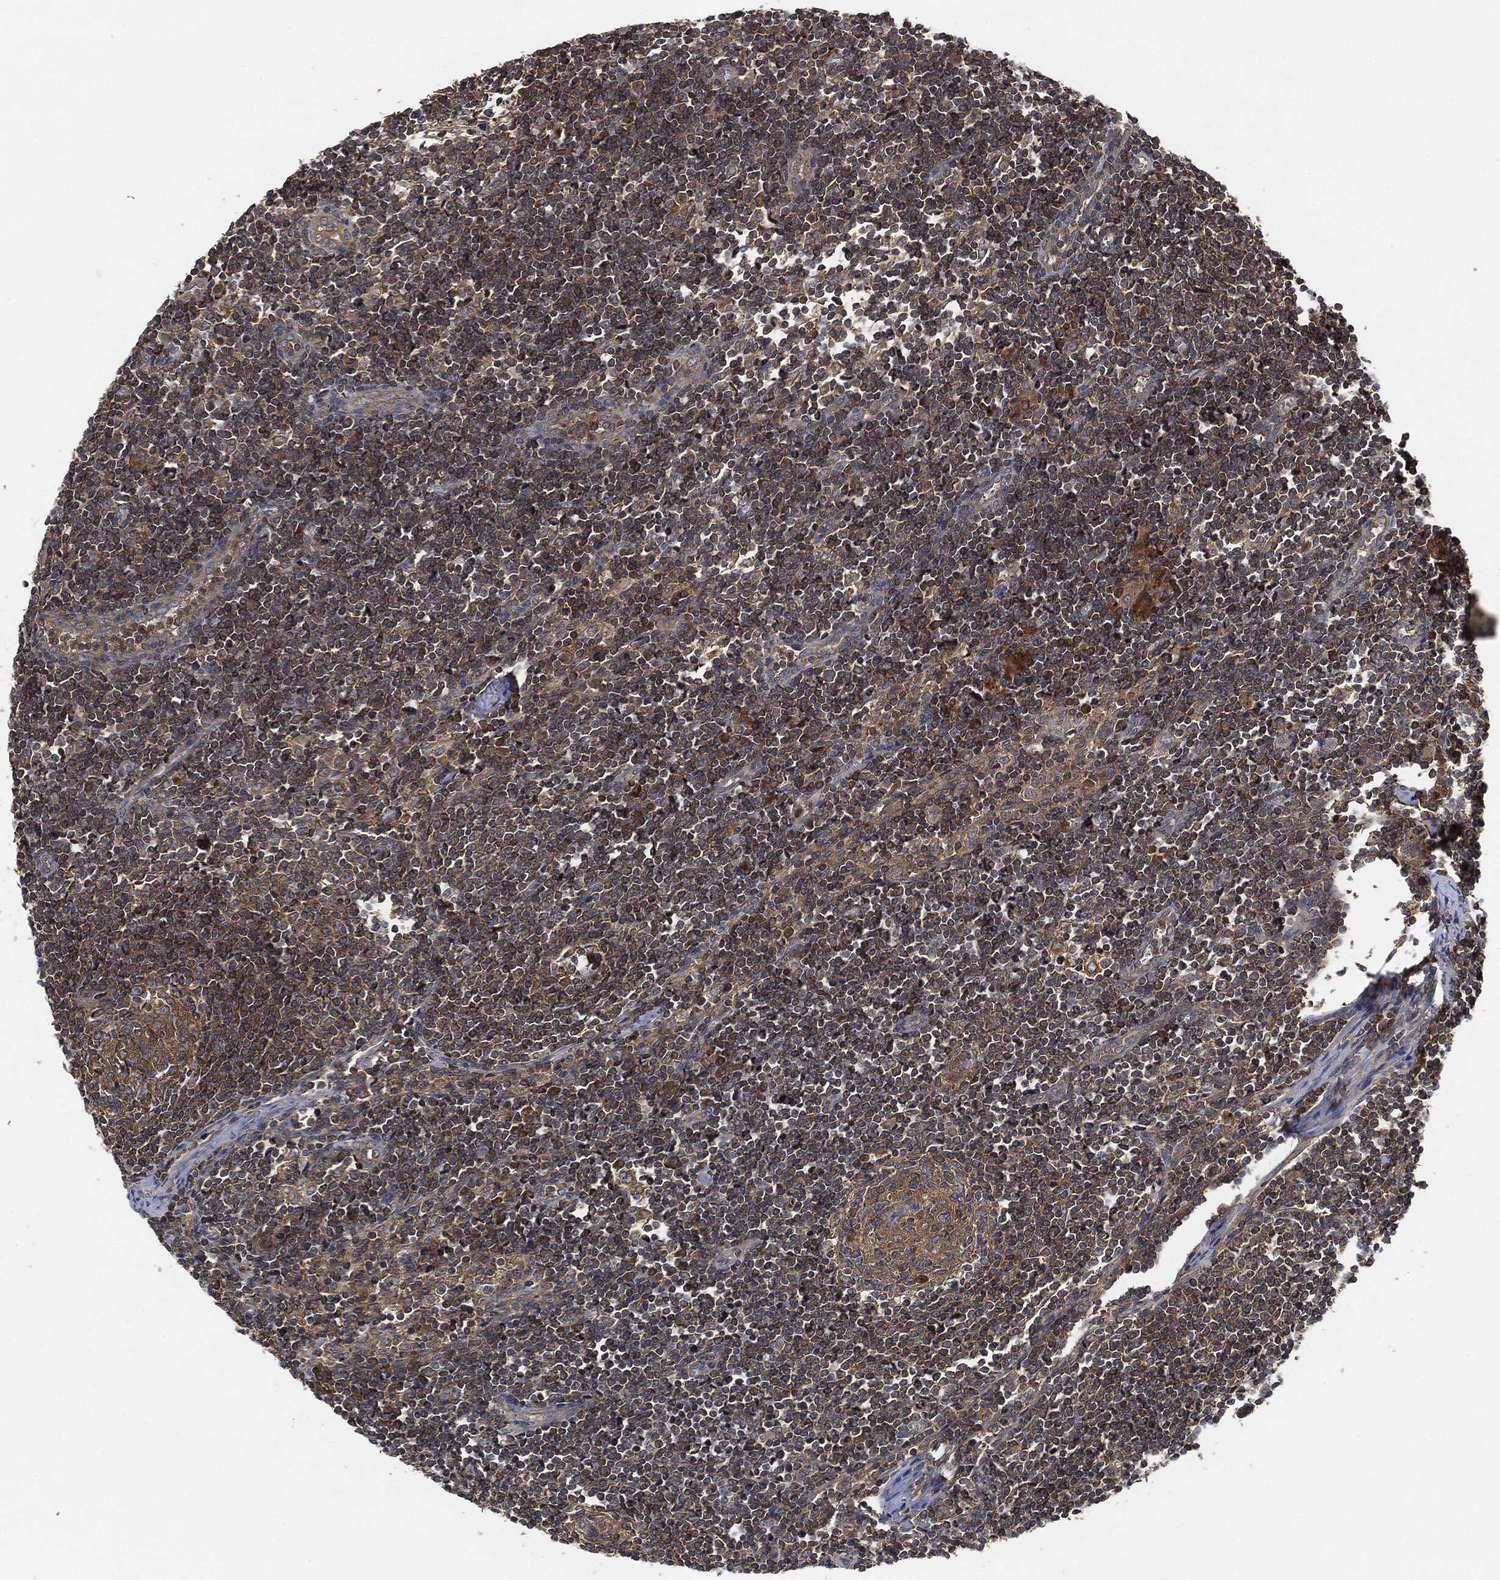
{"staining": {"intensity": "weak", "quantity": ">75%", "location": "cytoplasmic/membranous"}, "tissue": "lymph node", "cell_type": "Germinal center cells", "image_type": "normal", "snomed": [{"axis": "morphology", "description": "Normal tissue, NOS"}, {"axis": "morphology", "description": "Adenocarcinoma, NOS"}, {"axis": "topography", "description": "Lymph node"}, {"axis": "topography", "description": "Pancreas"}], "caption": "Immunohistochemical staining of benign lymph node shows >75% levels of weak cytoplasmic/membranous protein positivity in approximately >75% of germinal center cells.", "gene": "BRAF", "patient": {"sex": "female", "age": 58}}